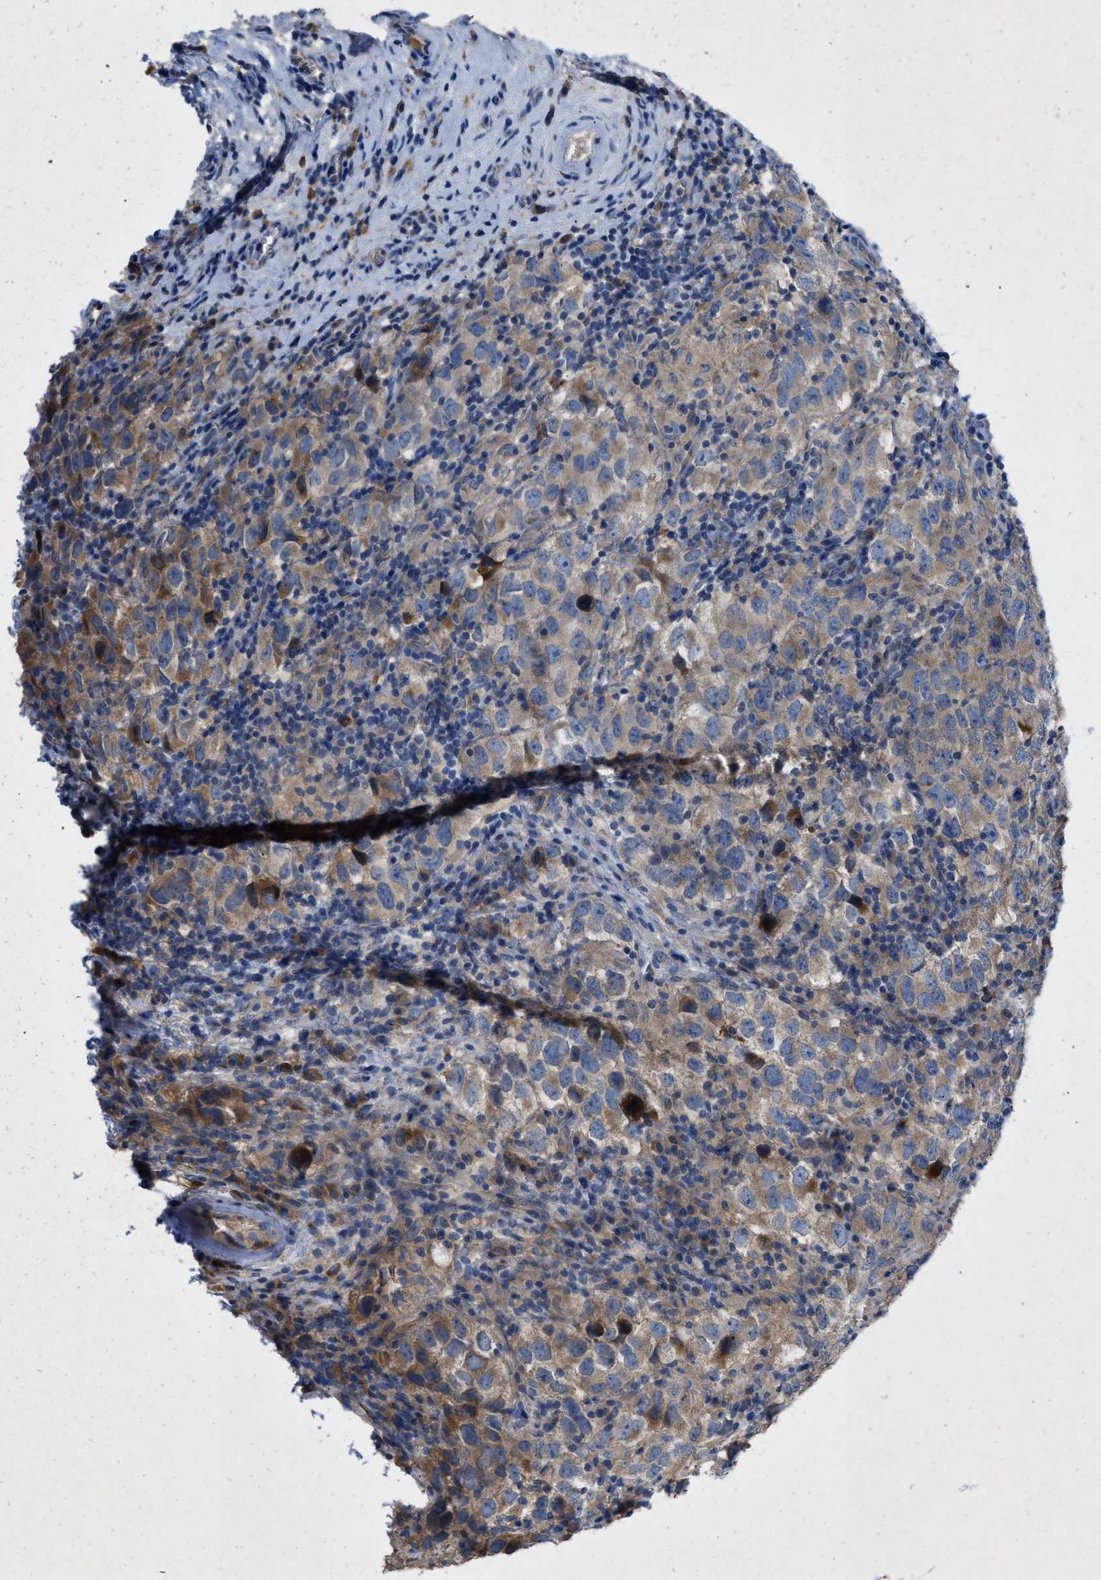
{"staining": {"intensity": "moderate", "quantity": ">75%", "location": "cytoplasmic/membranous"}, "tissue": "testis cancer", "cell_type": "Tumor cells", "image_type": "cancer", "snomed": [{"axis": "morphology", "description": "Carcinoma, Embryonal, NOS"}, {"axis": "topography", "description": "Testis"}], "caption": "Protein expression analysis of human embryonal carcinoma (testis) reveals moderate cytoplasmic/membranous expression in approximately >75% of tumor cells. The staining was performed using DAB, with brown indicating positive protein expression. Nuclei are stained blue with hematoxylin.", "gene": "TMEM131", "patient": {"sex": "male", "age": 21}}